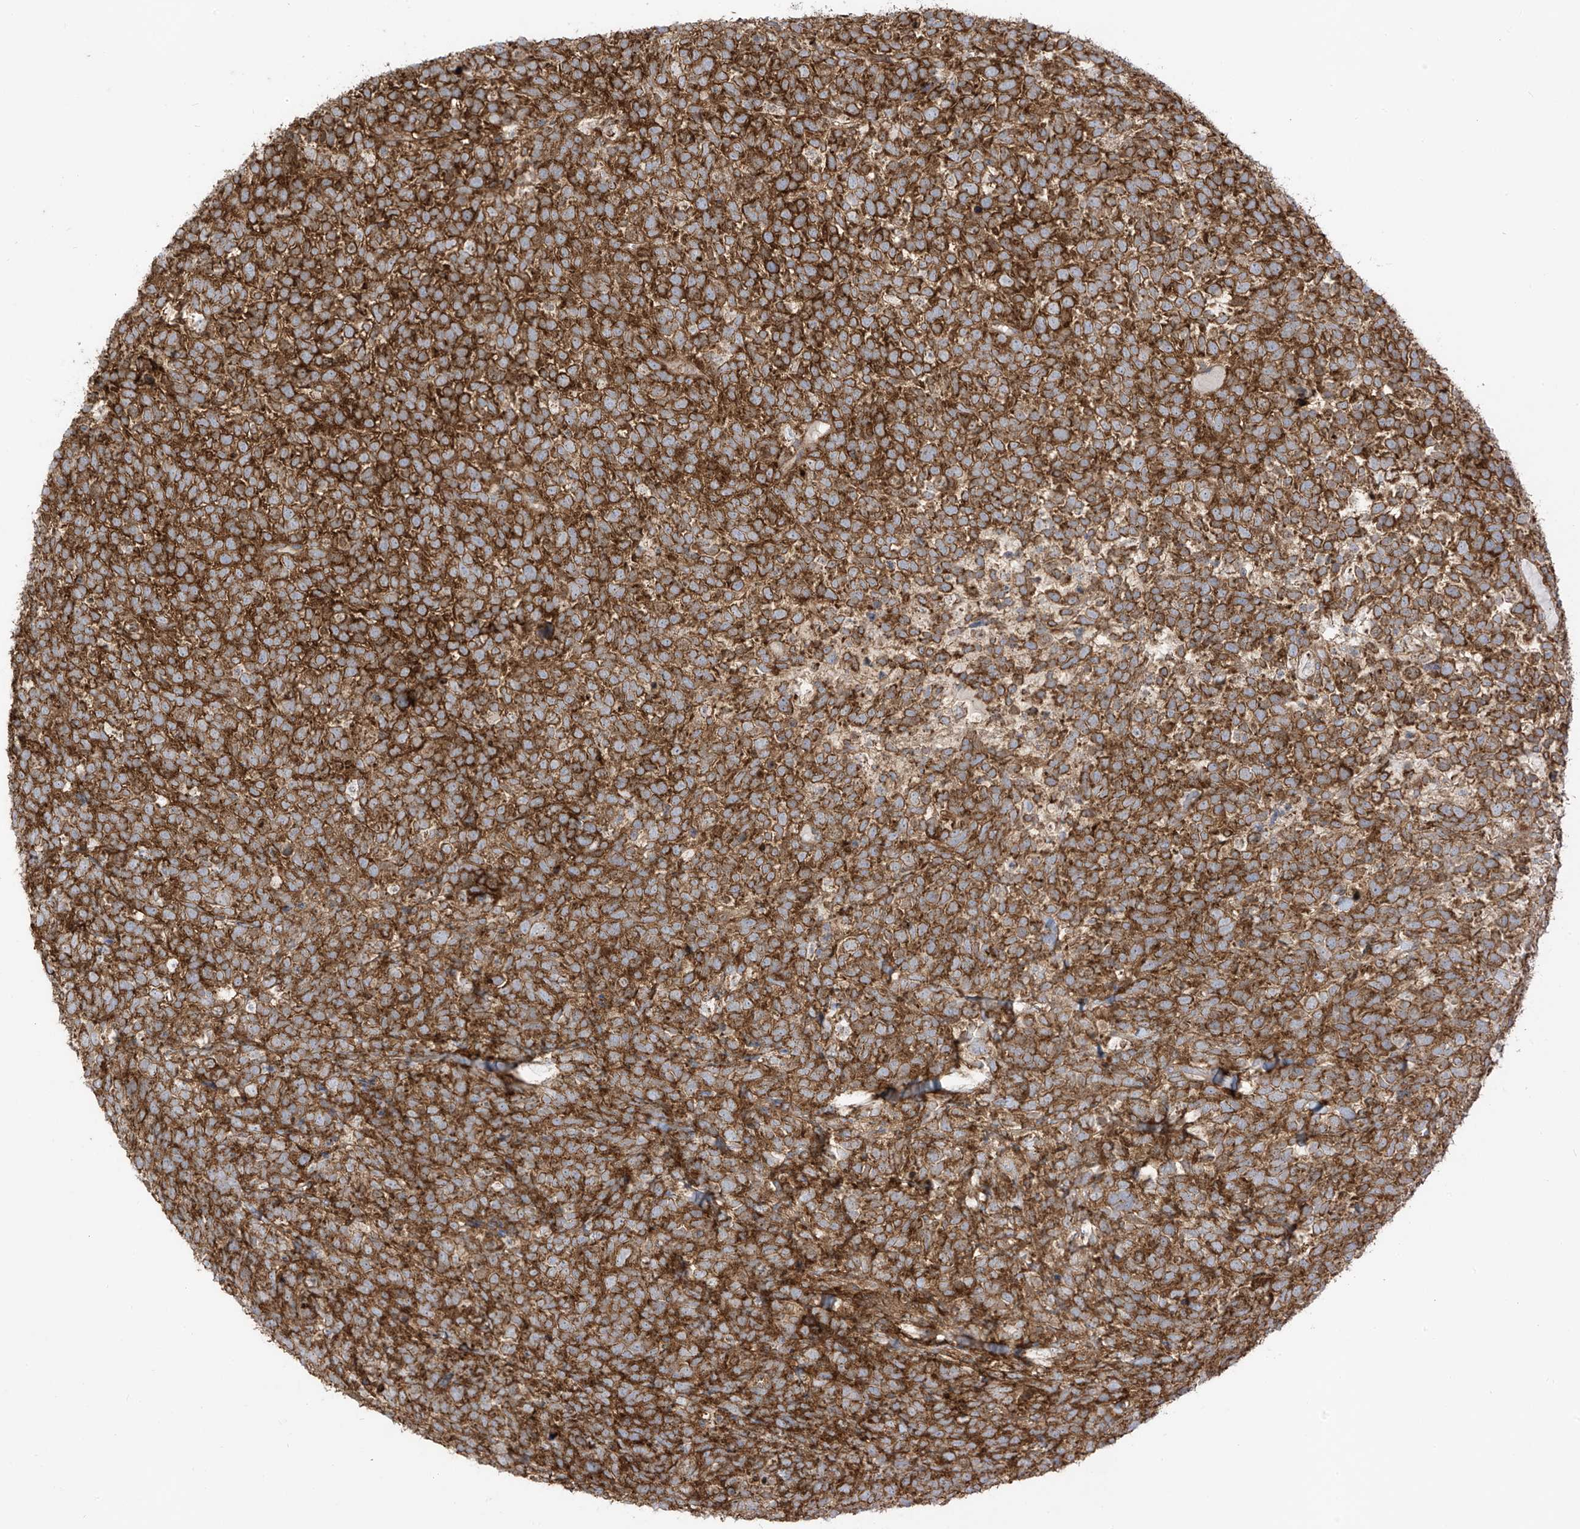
{"staining": {"intensity": "strong", "quantity": ">75%", "location": "cytoplasmic/membranous"}, "tissue": "urothelial cancer", "cell_type": "Tumor cells", "image_type": "cancer", "snomed": [{"axis": "morphology", "description": "Urothelial carcinoma, High grade"}, {"axis": "topography", "description": "Urinary bladder"}], "caption": "High-grade urothelial carcinoma stained with a protein marker exhibits strong staining in tumor cells.", "gene": "REPS1", "patient": {"sex": "female", "age": 82}}